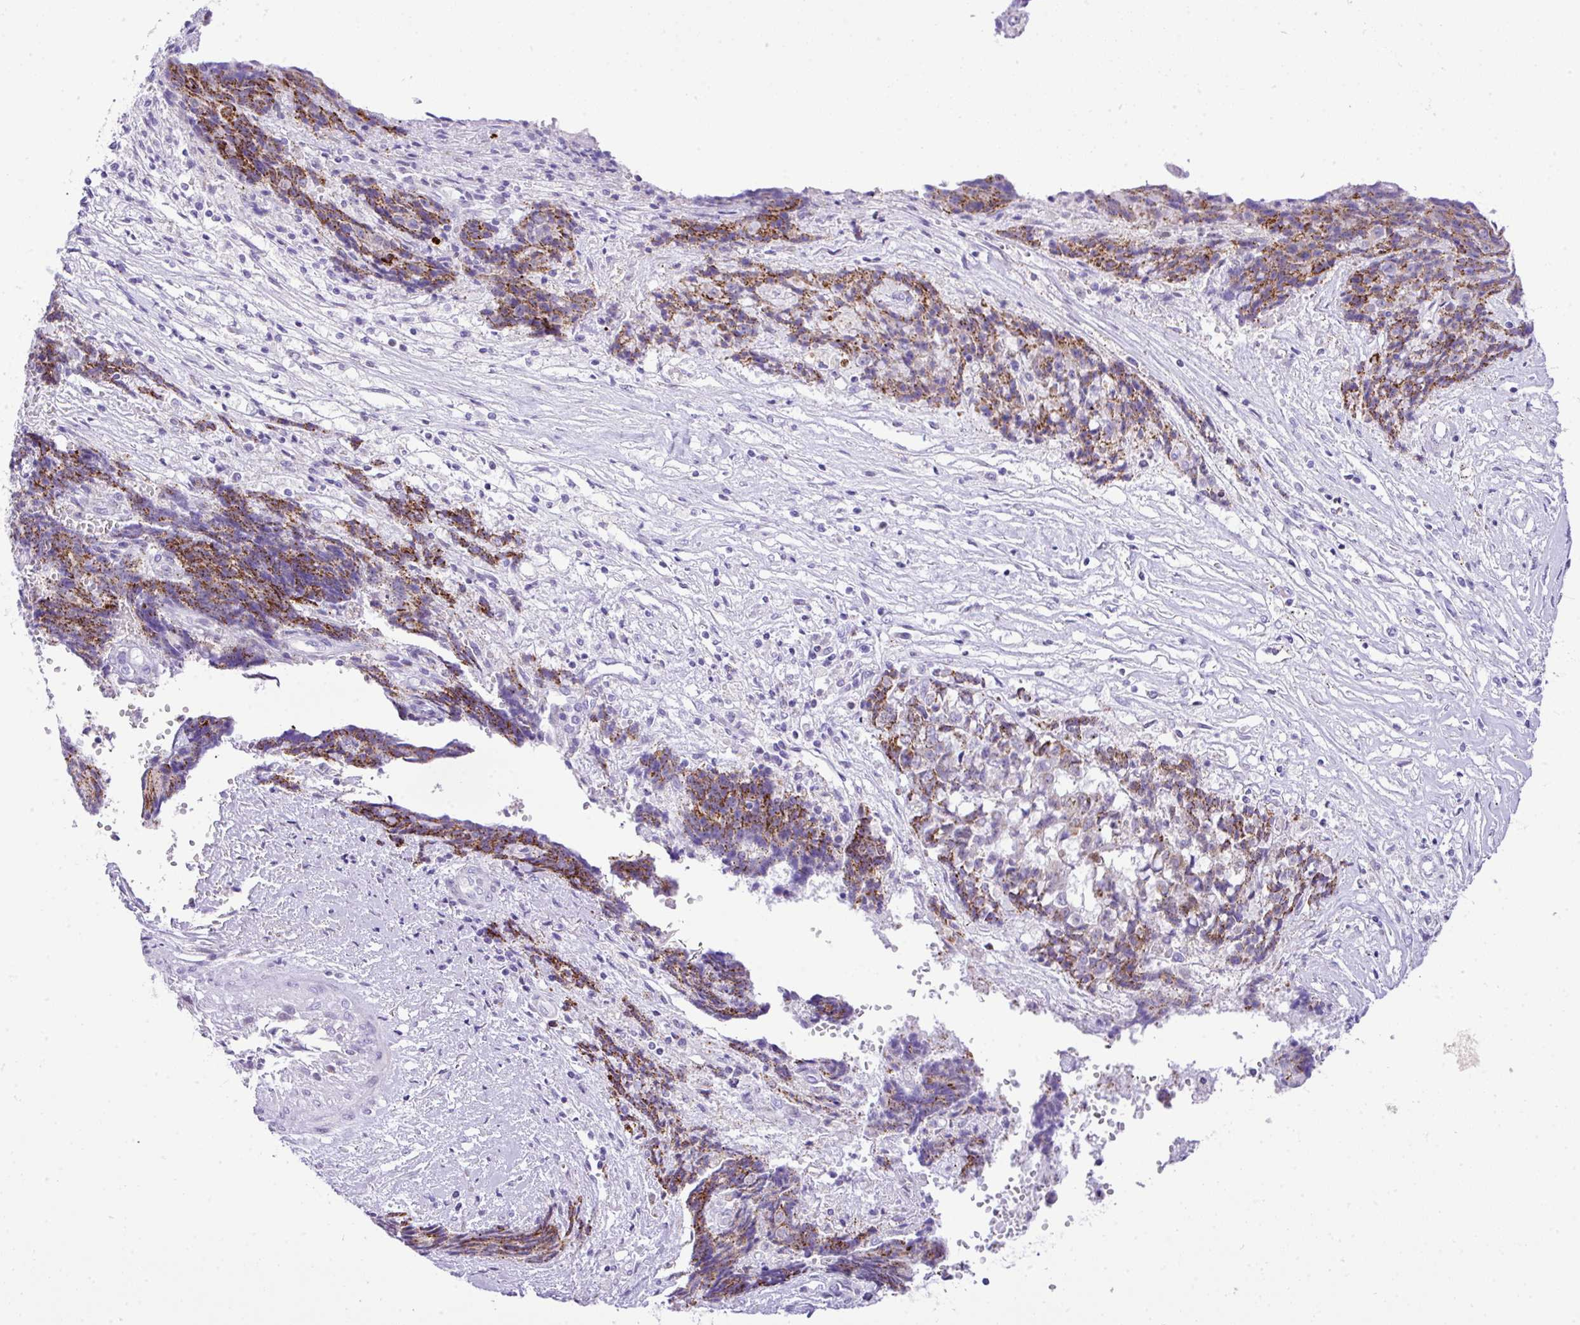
{"staining": {"intensity": "strong", "quantity": "25%-75%", "location": "cytoplasmic/membranous"}, "tissue": "ovarian cancer", "cell_type": "Tumor cells", "image_type": "cancer", "snomed": [{"axis": "morphology", "description": "Carcinoma, endometroid"}, {"axis": "topography", "description": "Ovary"}], "caption": "Immunohistochemistry (IHC) image of endometroid carcinoma (ovarian) stained for a protein (brown), which shows high levels of strong cytoplasmic/membranous staining in approximately 25%-75% of tumor cells.", "gene": "RCAN2", "patient": {"sex": "female", "age": 42}}